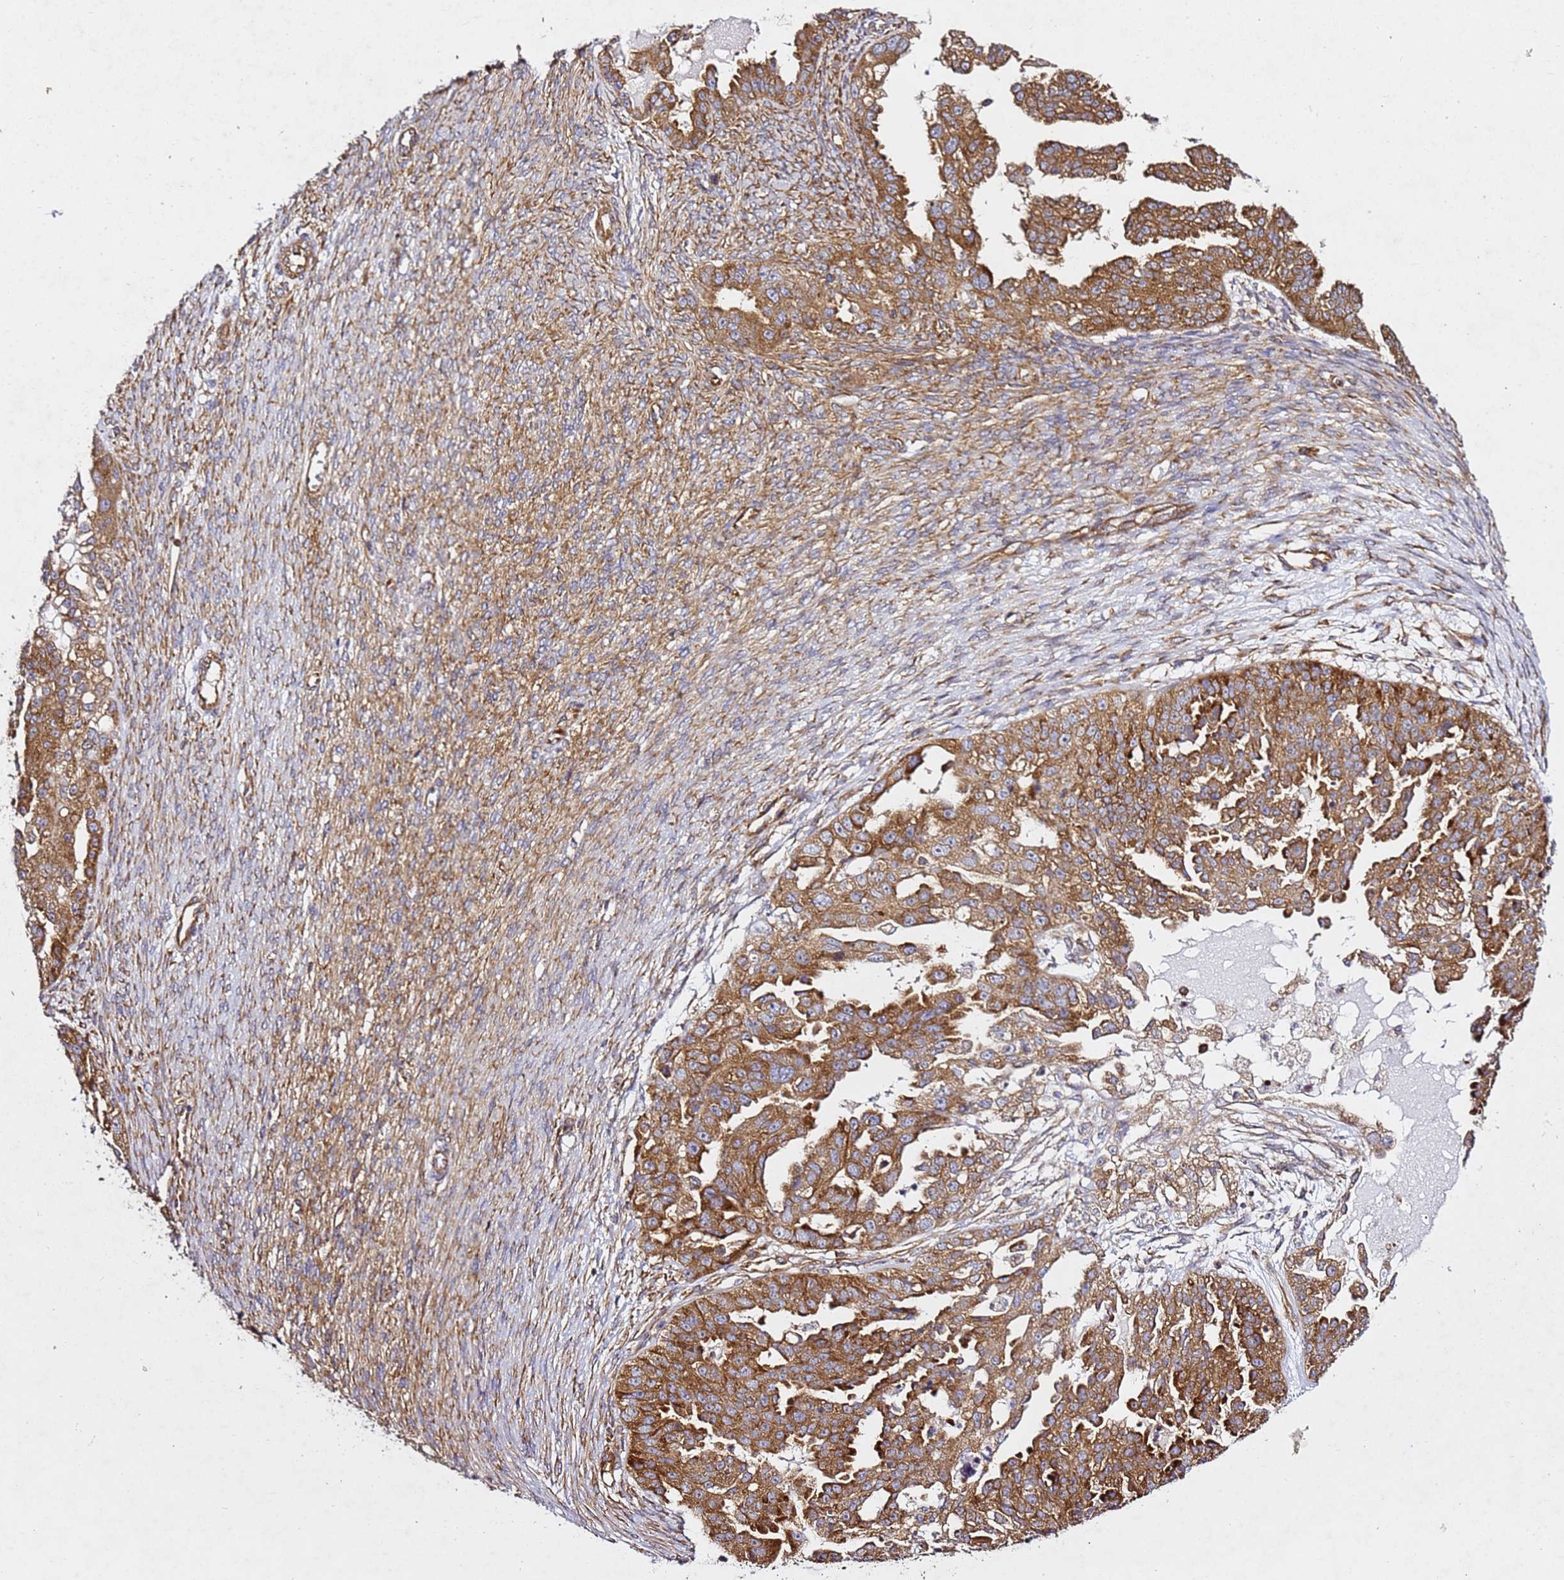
{"staining": {"intensity": "moderate", "quantity": ">75%", "location": "cytoplasmic/membranous"}, "tissue": "ovarian cancer", "cell_type": "Tumor cells", "image_type": "cancer", "snomed": [{"axis": "morphology", "description": "Cystadenocarcinoma, serous, NOS"}, {"axis": "topography", "description": "Ovary"}], "caption": "DAB immunohistochemical staining of ovarian cancer (serous cystadenocarcinoma) demonstrates moderate cytoplasmic/membranous protein staining in about >75% of tumor cells.", "gene": "TPST1", "patient": {"sex": "female", "age": 58}}